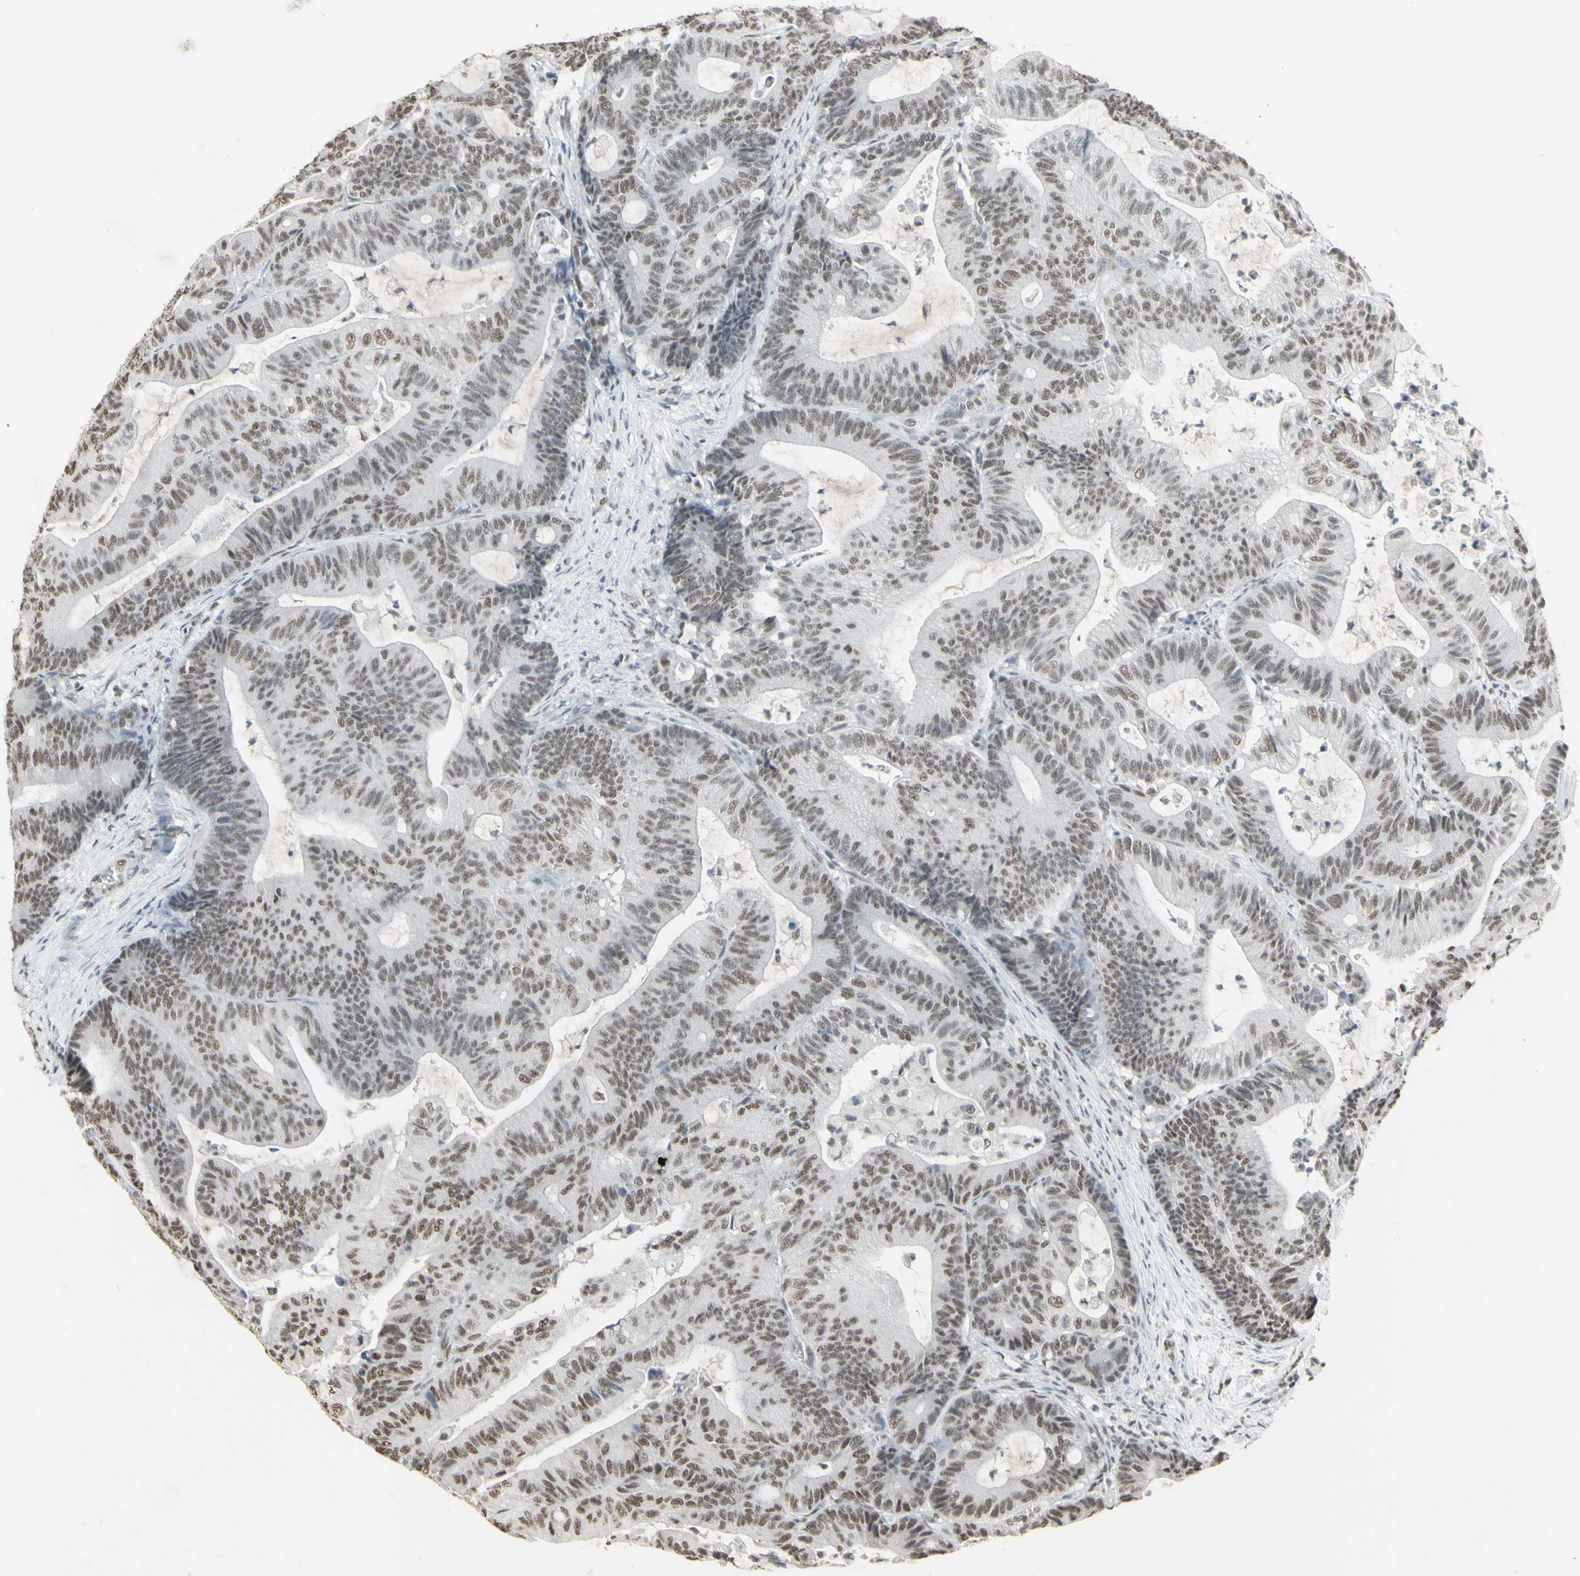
{"staining": {"intensity": "moderate", "quantity": "25%-75%", "location": "nuclear"}, "tissue": "colorectal cancer", "cell_type": "Tumor cells", "image_type": "cancer", "snomed": [{"axis": "morphology", "description": "Adenocarcinoma, NOS"}, {"axis": "topography", "description": "Colon"}], "caption": "High-power microscopy captured an immunohistochemistry micrograph of colorectal adenocarcinoma, revealing moderate nuclear expression in about 25%-75% of tumor cells.", "gene": "TRIM28", "patient": {"sex": "female", "age": 84}}